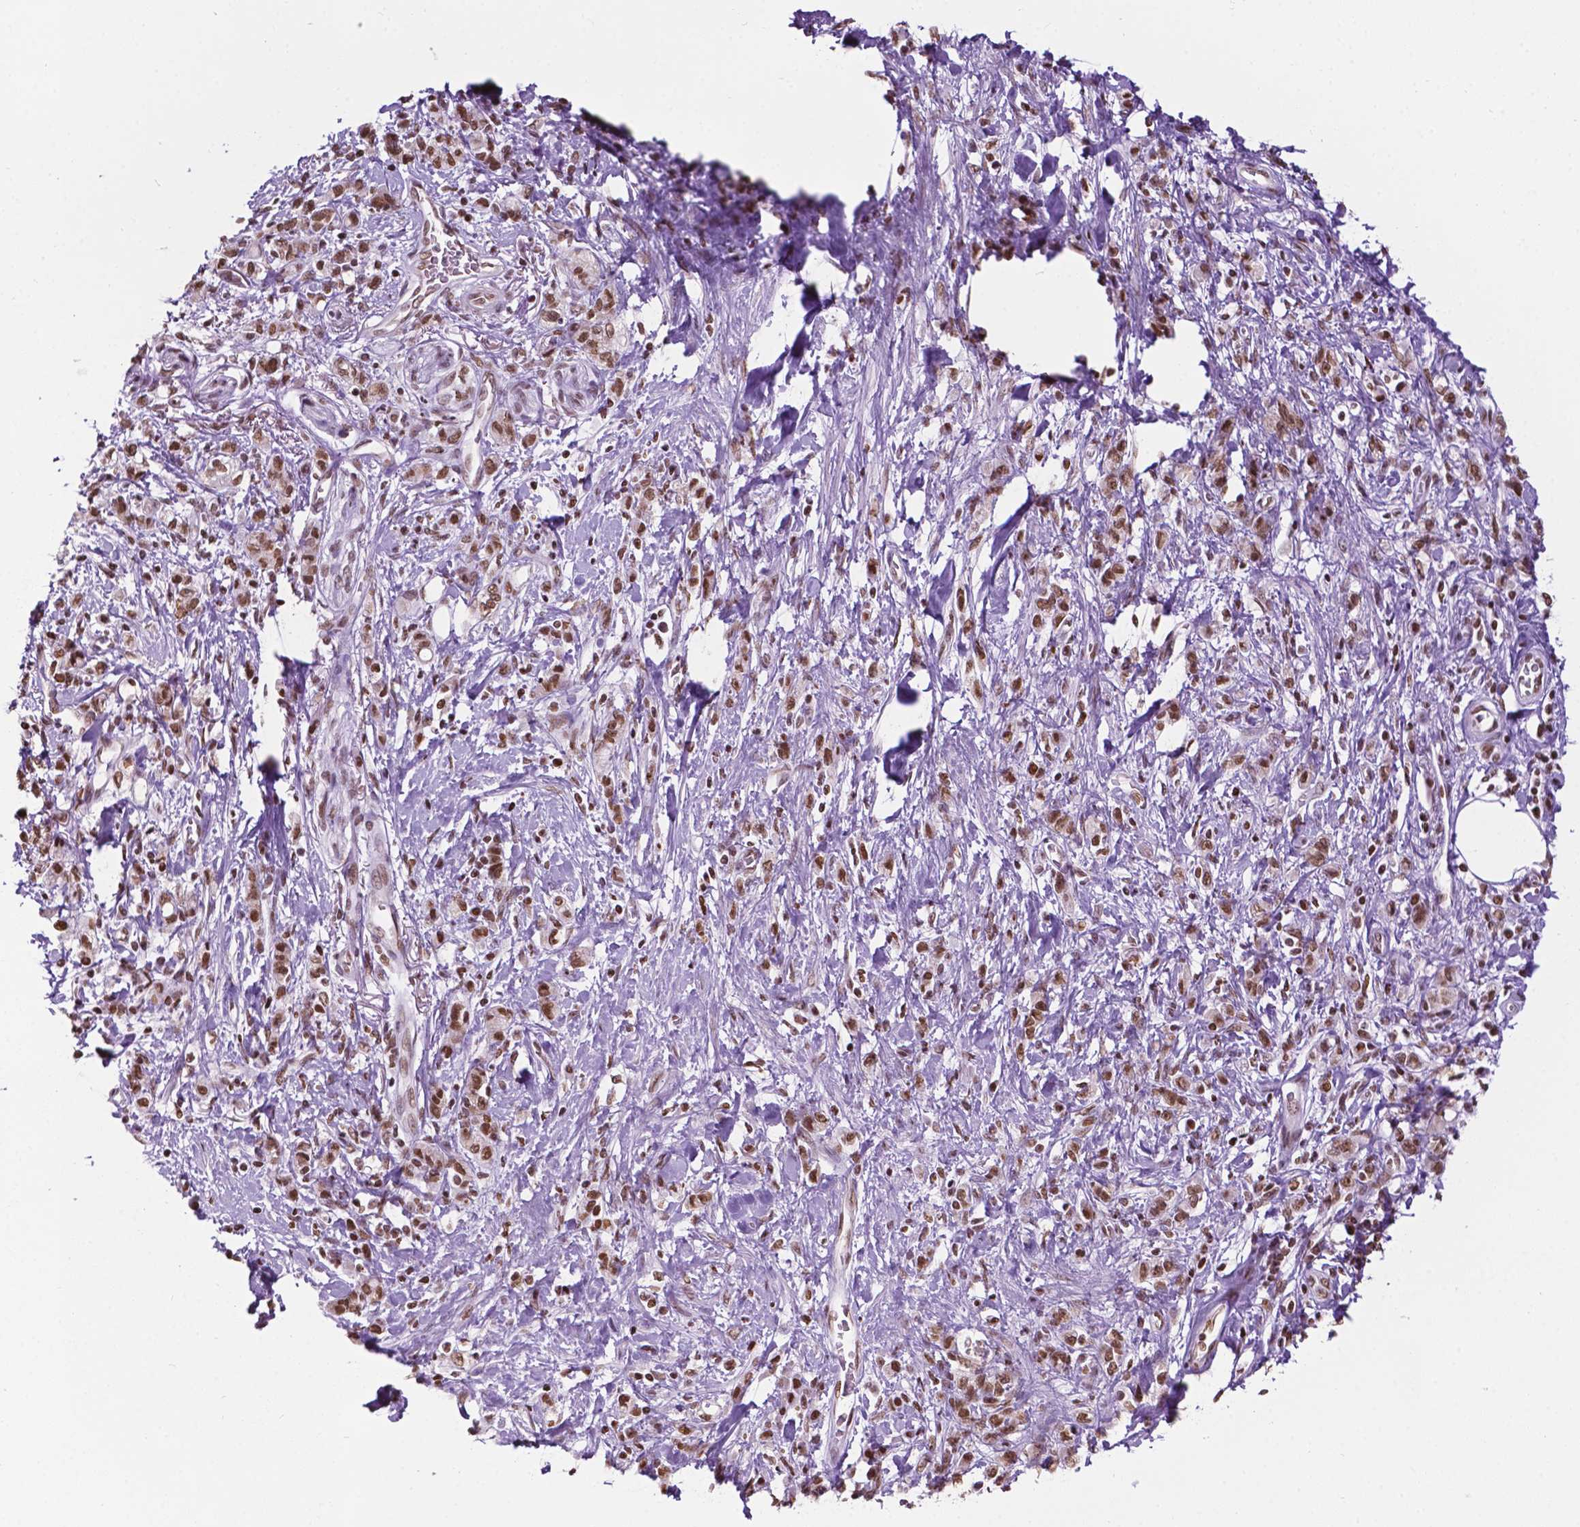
{"staining": {"intensity": "moderate", "quantity": ">75%", "location": "nuclear"}, "tissue": "stomach cancer", "cell_type": "Tumor cells", "image_type": "cancer", "snomed": [{"axis": "morphology", "description": "Adenocarcinoma, NOS"}, {"axis": "topography", "description": "Stomach"}], "caption": "Immunohistochemical staining of human stomach adenocarcinoma shows moderate nuclear protein expression in about >75% of tumor cells.", "gene": "COL23A1", "patient": {"sex": "male", "age": 77}}